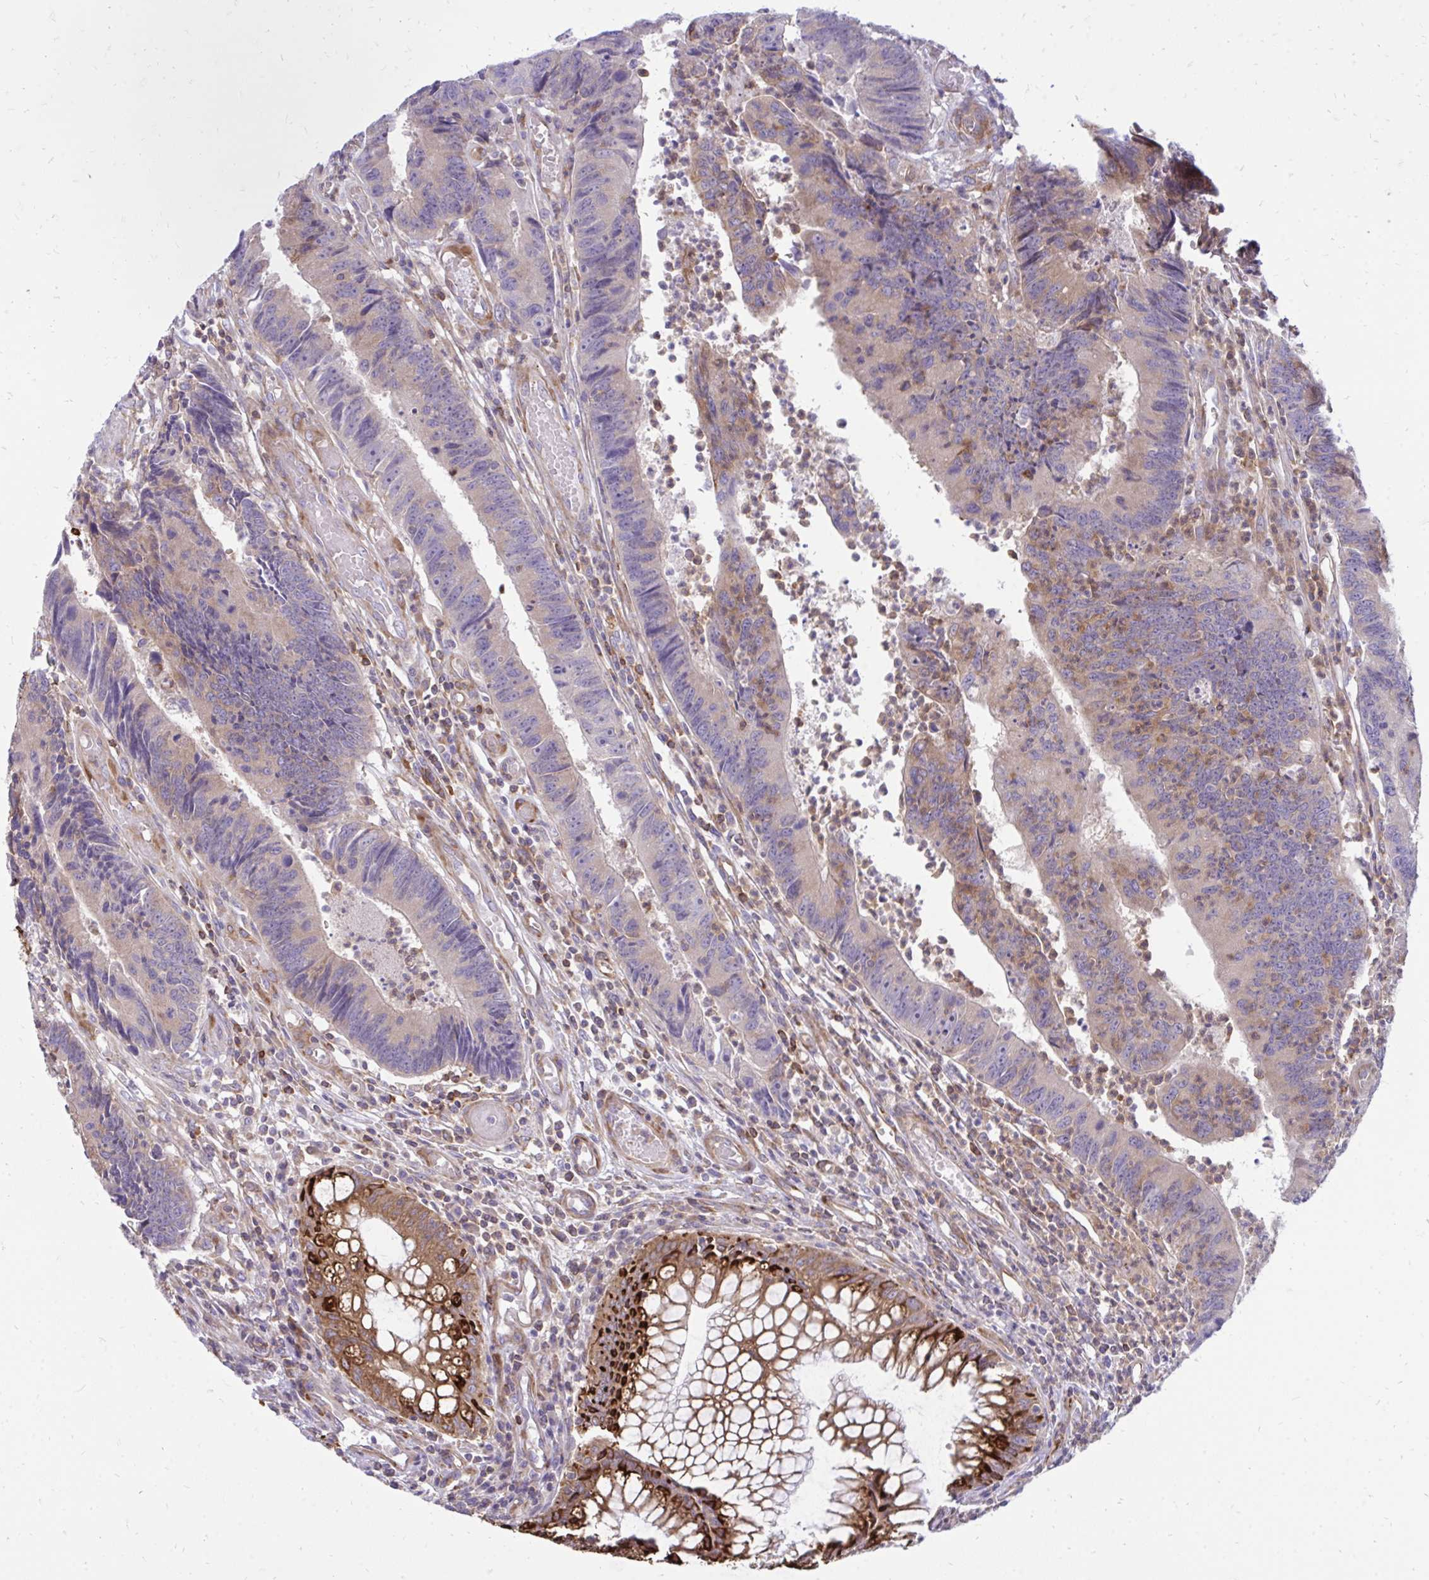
{"staining": {"intensity": "weak", "quantity": "<25%", "location": "cytoplasmic/membranous"}, "tissue": "colorectal cancer", "cell_type": "Tumor cells", "image_type": "cancer", "snomed": [{"axis": "morphology", "description": "Adenocarcinoma, NOS"}, {"axis": "topography", "description": "Colon"}], "caption": "Protein analysis of colorectal cancer demonstrates no significant positivity in tumor cells. (Stains: DAB IHC with hematoxylin counter stain, Microscopy: brightfield microscopy at high magnification).", "gene": "ASAP1", "patient": {"sex": "female", "age": 67}}